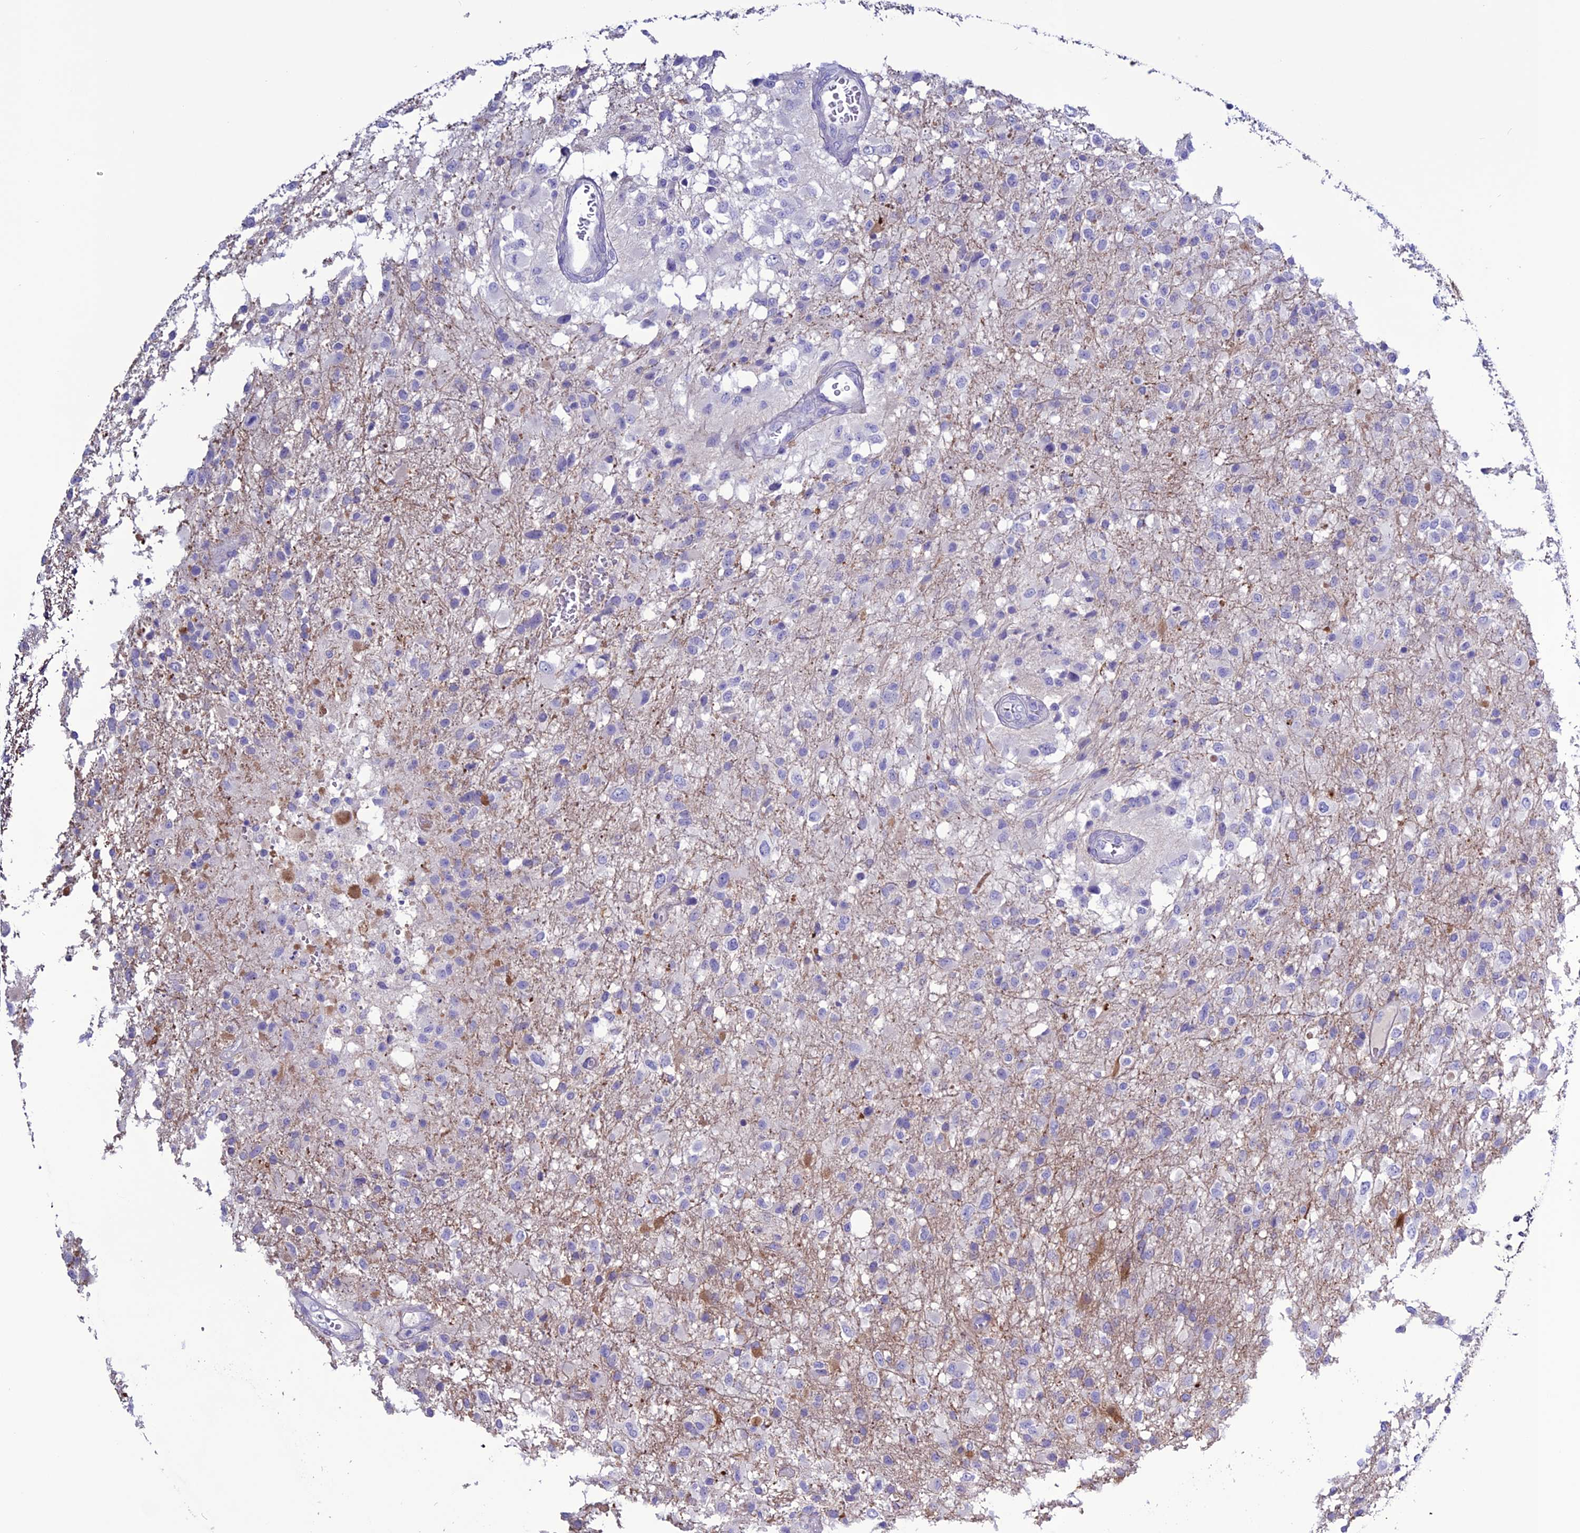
{"staining": {"intensity": "negative", "quantity": "none", "location": "none"}, "tissue": "glioma", "cell_type": "Tumor cells", "image_type": "cancer", "snomed": [{"axis": "morphology", "description": "Glioma, malignant, High grade"}, {"axis": "topography", "description": "Brain"}], "caption": "Tumor cells are negative for brown protein staining in malignant glioma (high-grade).", "gene": "CLEC2L", "patient": {"sex": "female", "age": 74}}